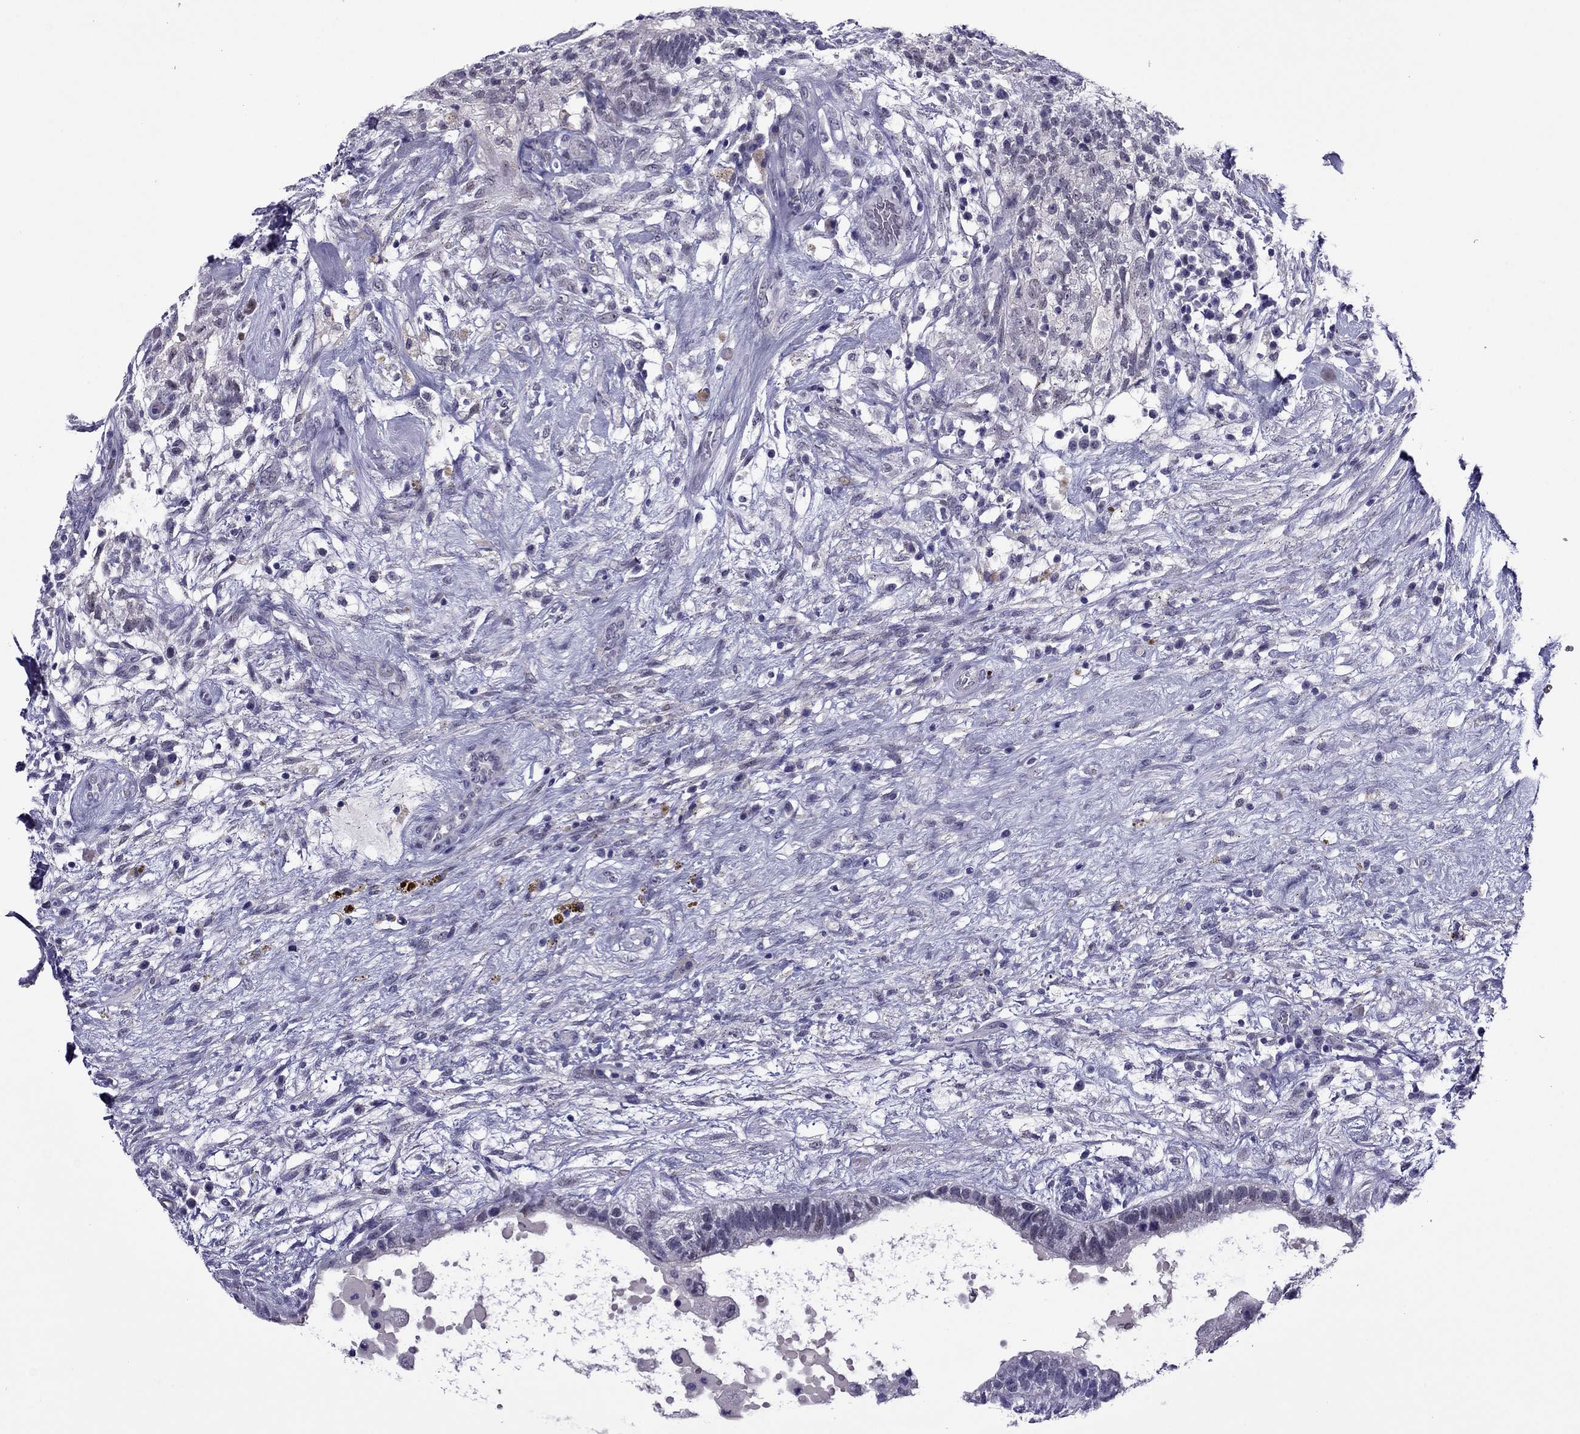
{"staining": {"intensity": "negative", "quantity": "none", "location": "none"}, "tissue": "testis cancer", "cell_type": "Tumor cells", "image_type": "cancer", "snomed": [{"axis": "morphology", "description": "Normal tissue, NOS"}, {"axis": "morphology", "description": "Carcinoma, Embryonal, NOS"}, {"axis": "topography", "description": "Testis"}, {"axis": "topography", "description": "Epididymis"}], "caption": "The histopathology image exhibits no significant staining in tumor cells of testis cancer (embryonal carcinoma).", "gene": "MYBPH", "patient": {"sex": "male", "age": 32}}